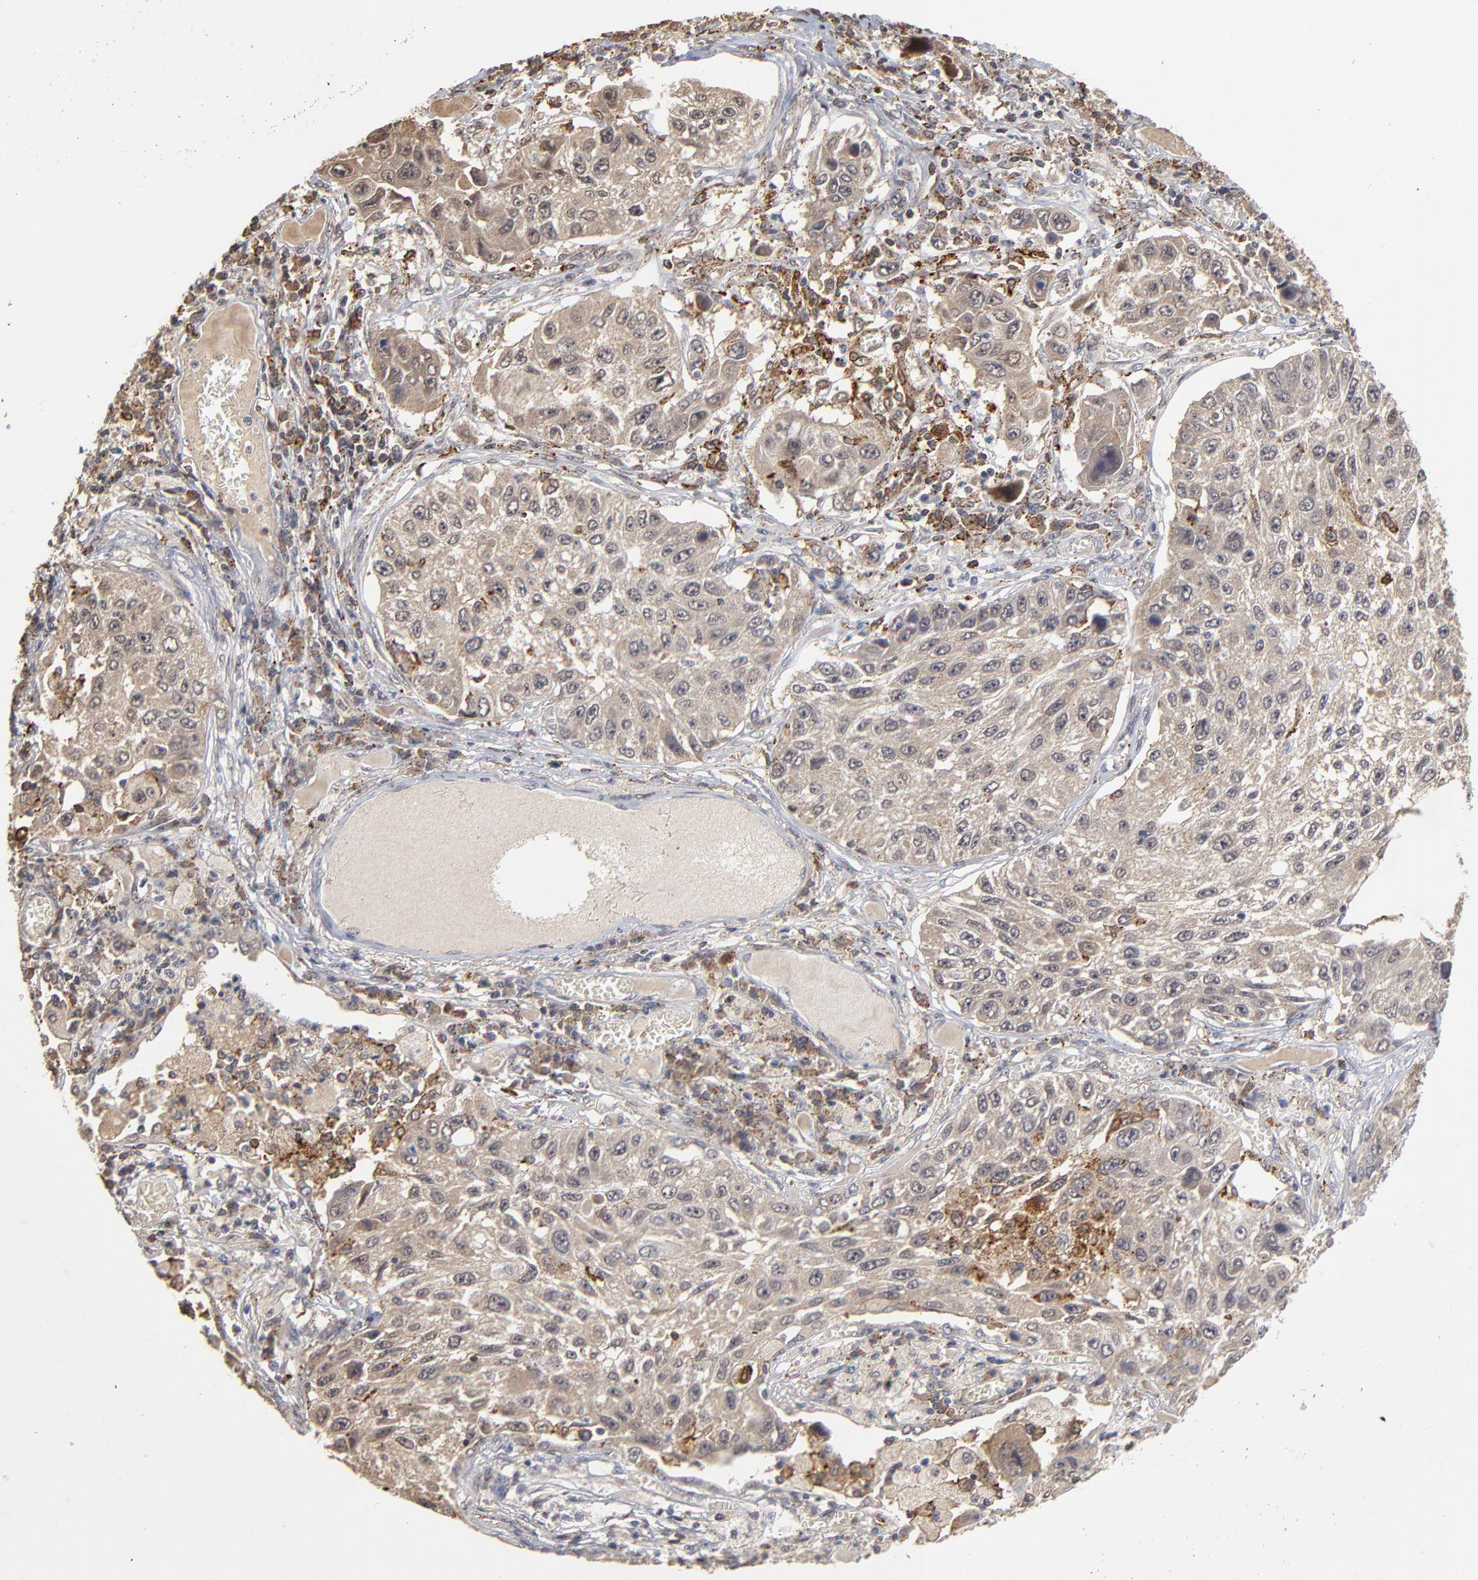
{"staining": {"intensity": "moderate", "quantity": ">75%", "location": "cytoplasmic/membranous"}, "tissue": "lung cancer", "cell_type": "Tumor cells", "image_type": "cancer", "snomed": [{"axis": "morphology", "description": "Squamous cell carcinoma, NOS"}, {"axis": "topography", "description": "Lung"}], "caption": "The image demonstrates a brown stain indicating the presence of a protein in the cytoplasmic/membranous of tumor cells in lung cancer (squamous cell carcinoma).", "gene": "ASB8", "patient": {"sex": "male", "age": 71}}